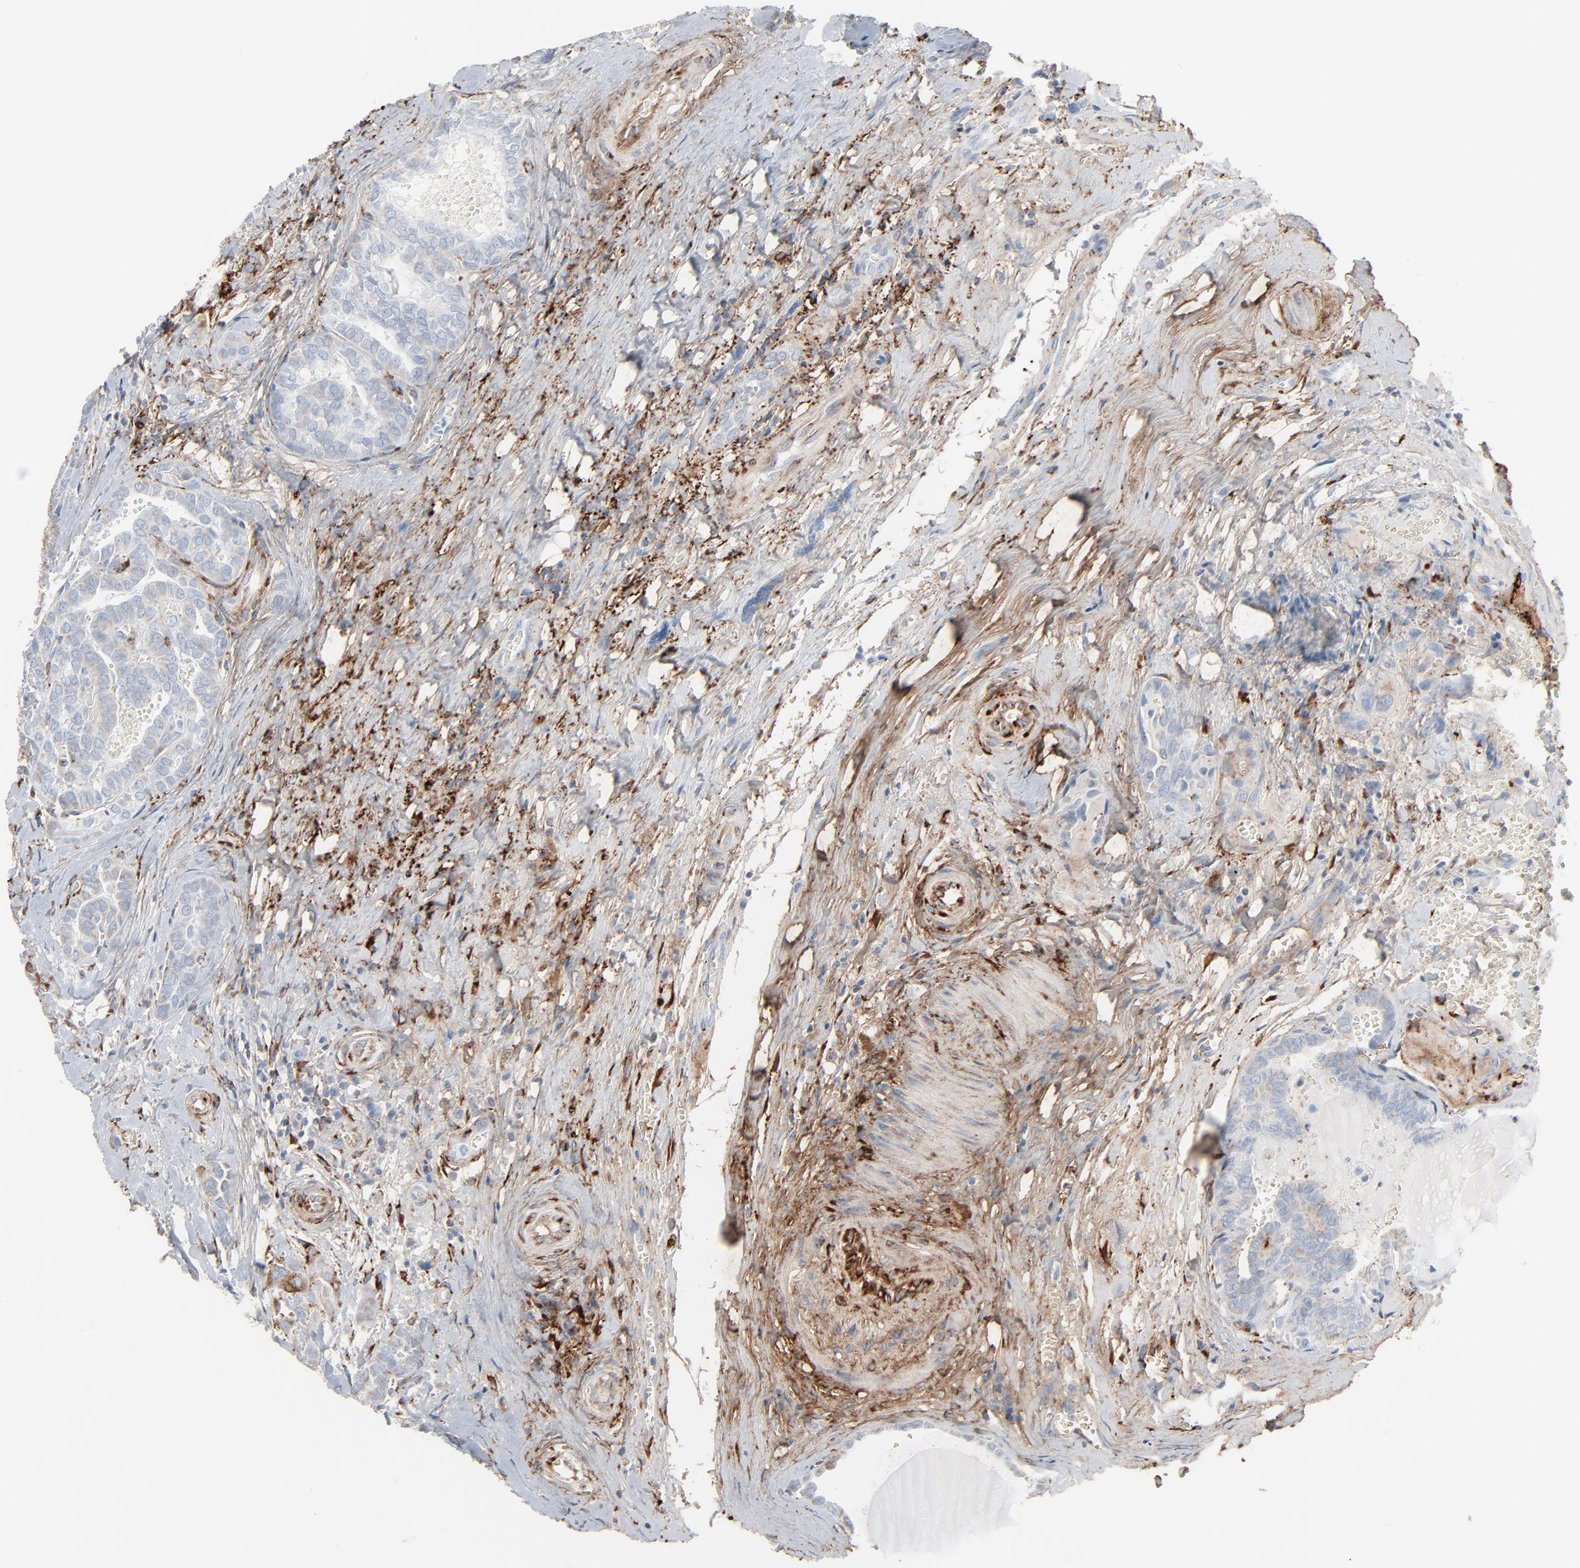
{"staining": {"intensity": "weak", "quantity": "<25%", "location": "cytoplasmic/membranous"}, "tissue": "thyroid cancer", "cell_type": "Tumor cells", "image_type": "cancer", "snomed": [{"axis": "morphology", "description": "Carcinoma, NOS"}, {"axis": "topography", "description": "Thyroid gland"}], "caption": "High power microscopy image of an IHC micrograph of thyroid cancer (carcinoma), revealing no significant positivity in tumor cells.", "gene": "BGN", "patient": {"sex": "female", "age": 91}}